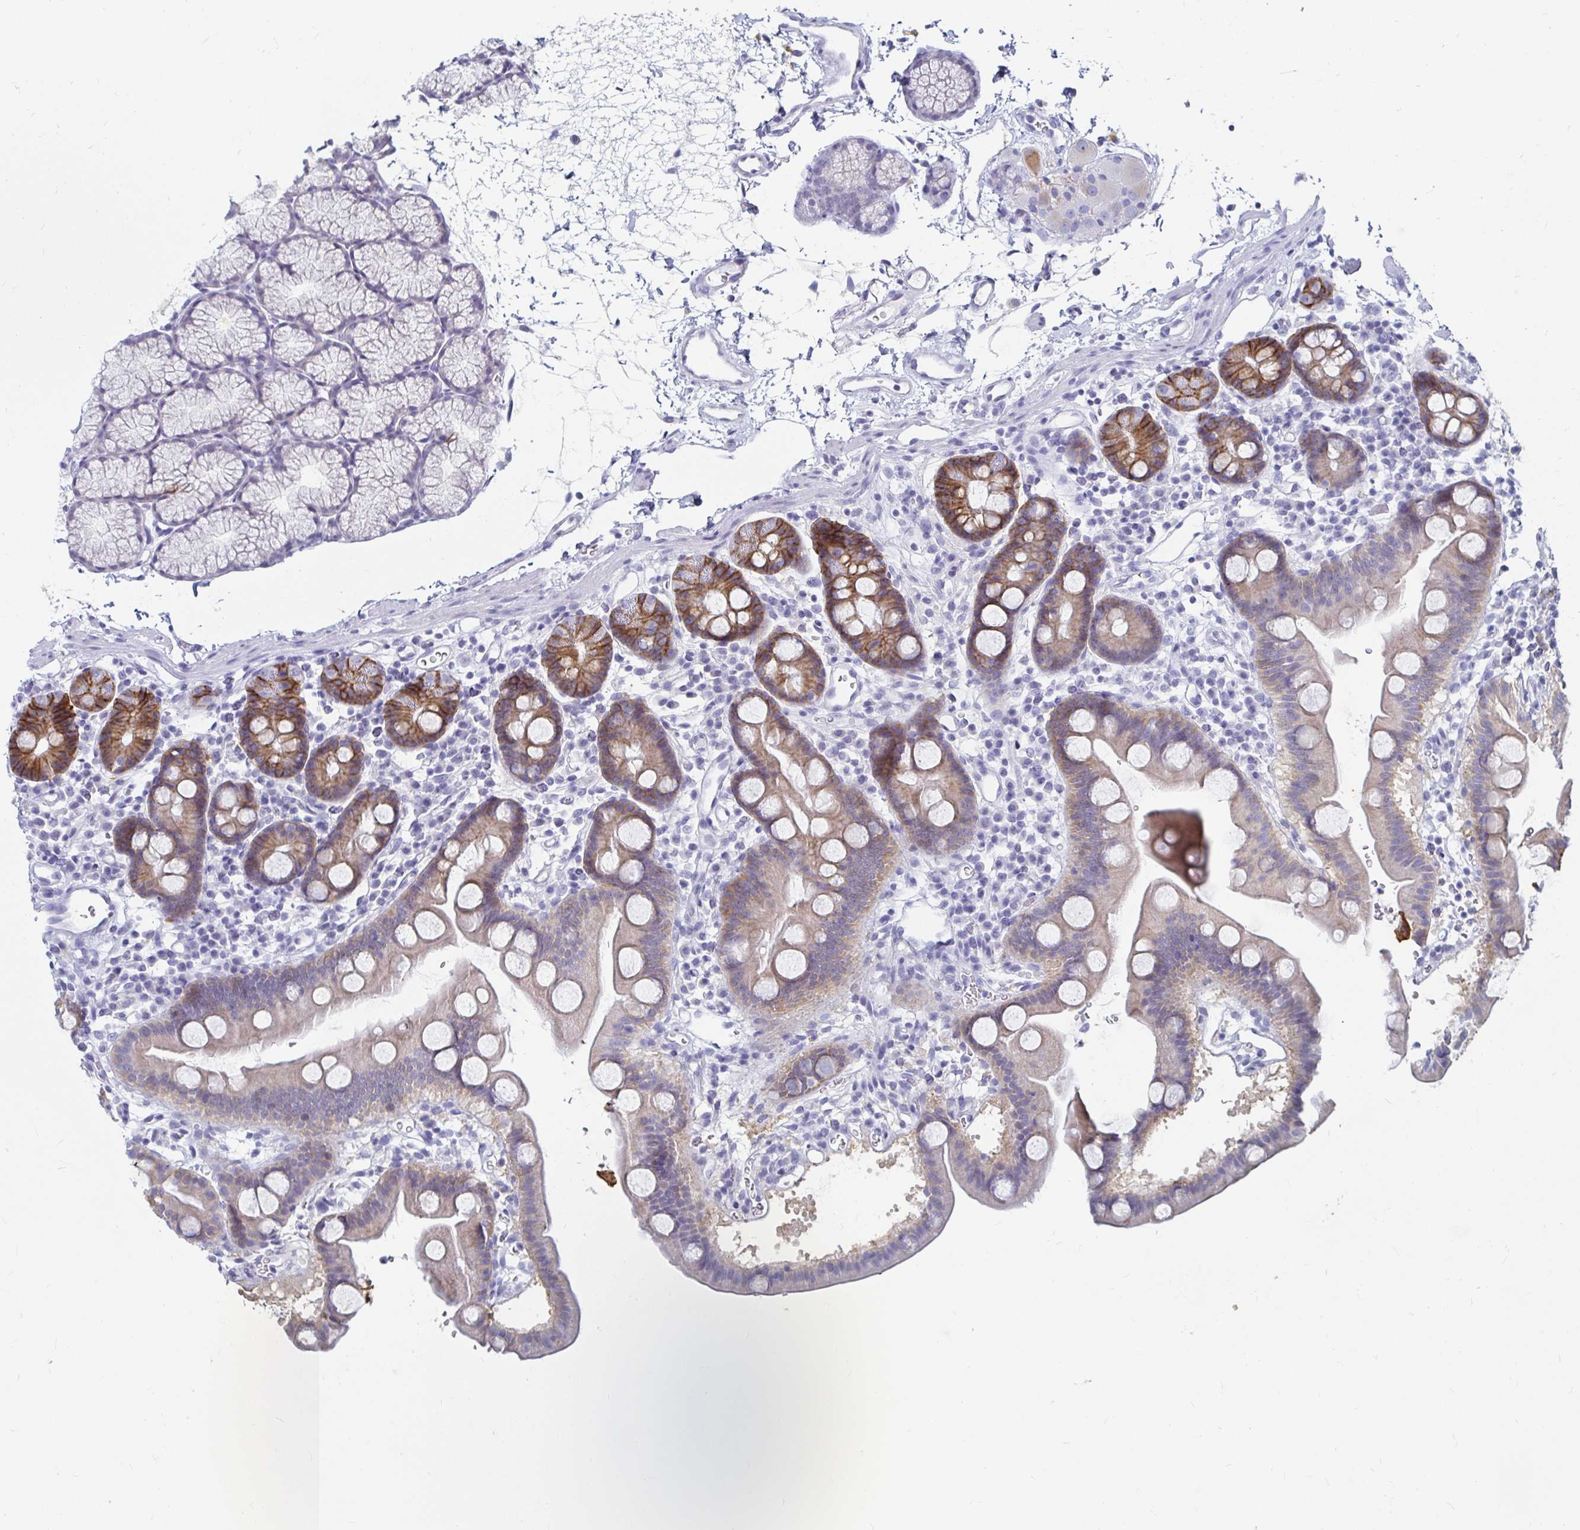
{"staining": {"intensity": "moderate", "quantity": "25%-75%", "location": "cytoplasmic/membranous"}, "tissue": "duodenum", "cell_type": "Glandular cells", "image_type": "normal", "snomed": [{"axis": "morphology", "description": "Normal tissue, NOS"}, {"axis": "topography", "description": "Duodenum"}], "caption": "Moderate cytoplasmic/membranous positivity for a protein is identified in approximately 25%-75% of glandular cells of unremarkable duodenum using IHC.", "gene": "CA9", "patient": {"sex": "male", "age": 59}}